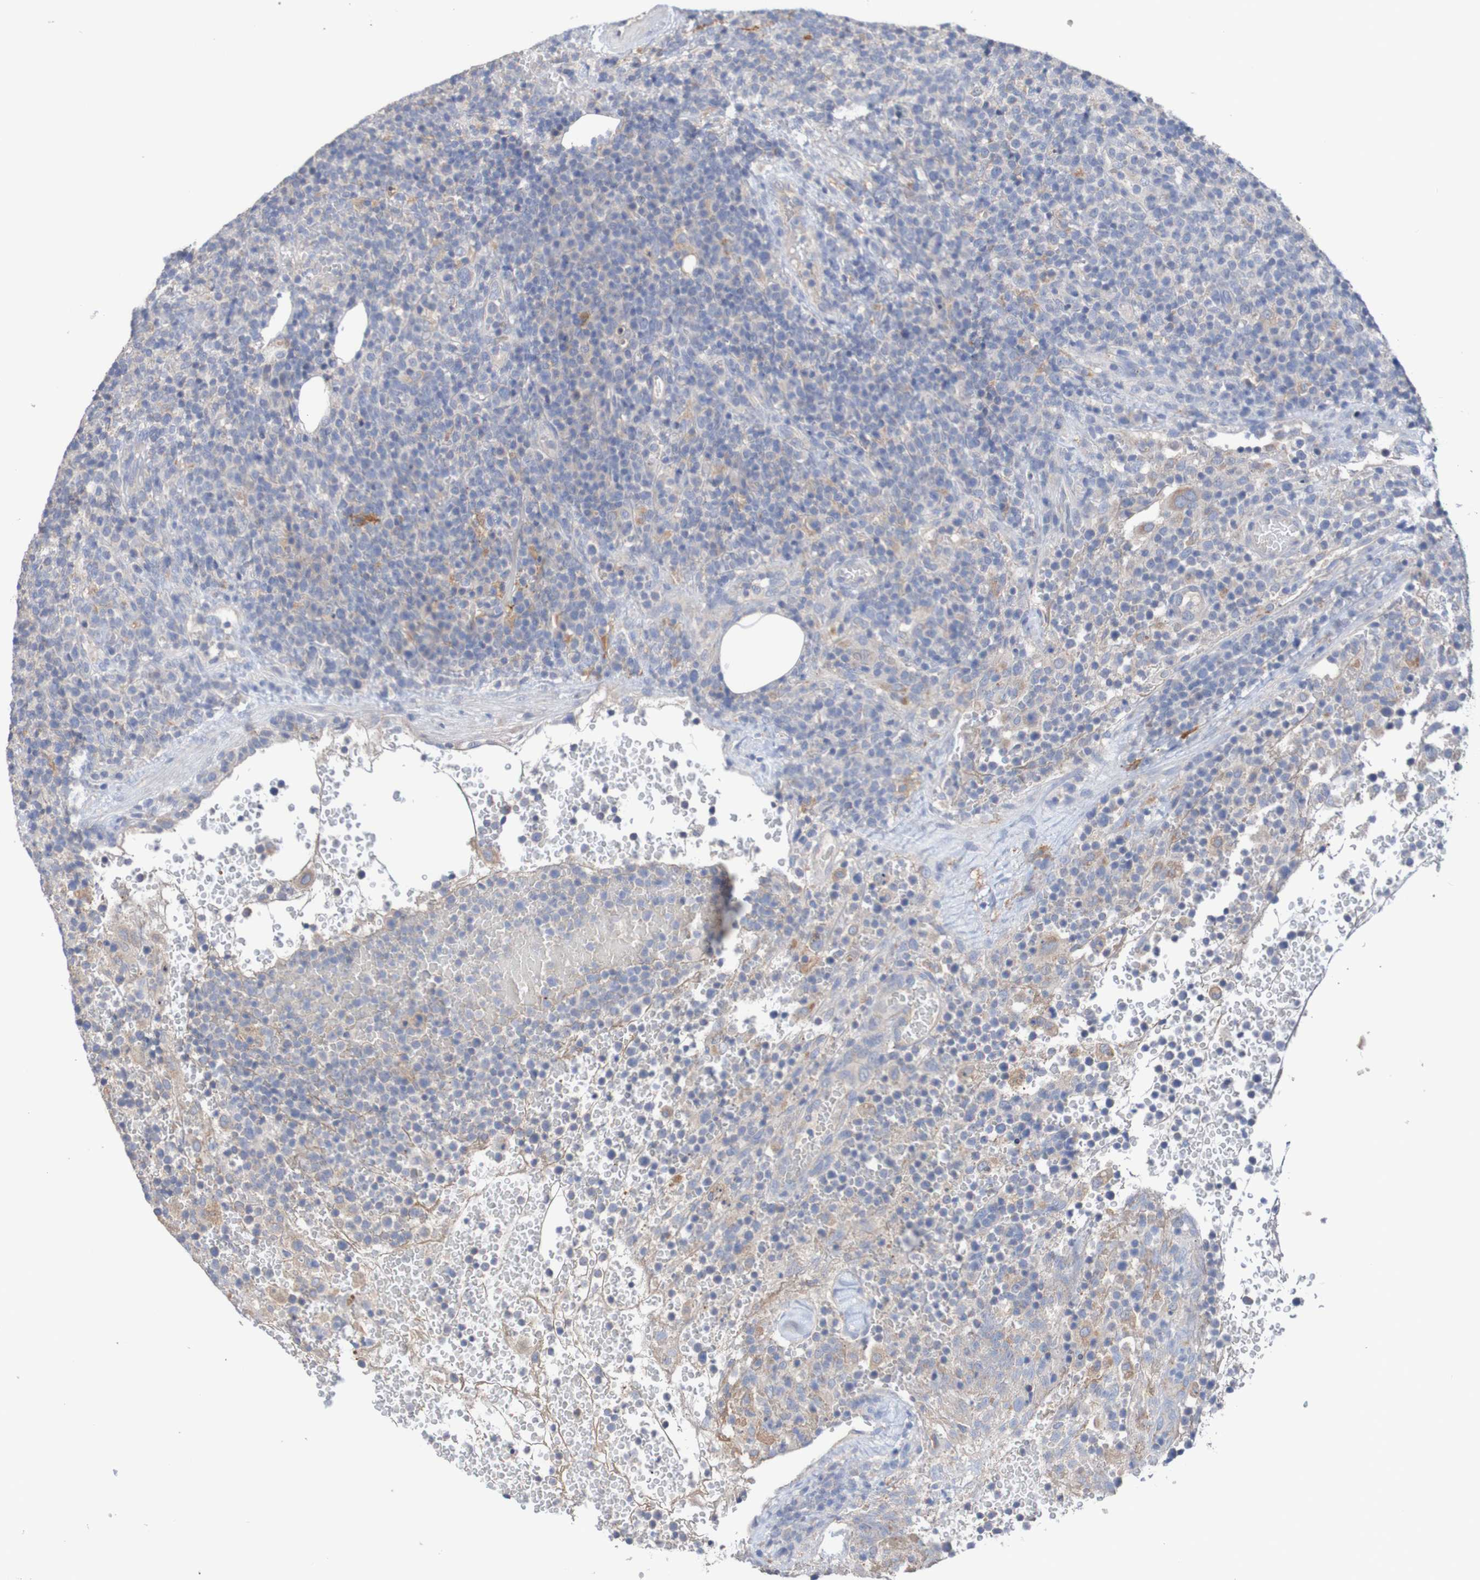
{"staining": {"intensity": "weak", "quantity": "<25%", "location": "cytoplasmic/membranous"}, "tissue": "lymphoma", "cell_type": "Tumor cells", "image_type": "cancer", "snomed": [{"axis": "morphology", "description": "Malignant lymphoma, non-Hodgkin's type, High grade"}, {"axis": "topography", "description": "Lymph node"}], "caption": "Immunohistochemistry of human high-grade malignant lymphoma, non-Hodgkin's type exhibits no staining in tumor cells. (DAB IHC, high magnification).", "gene": "PHYH", "patient": {"sex": "male", "age": 61}}